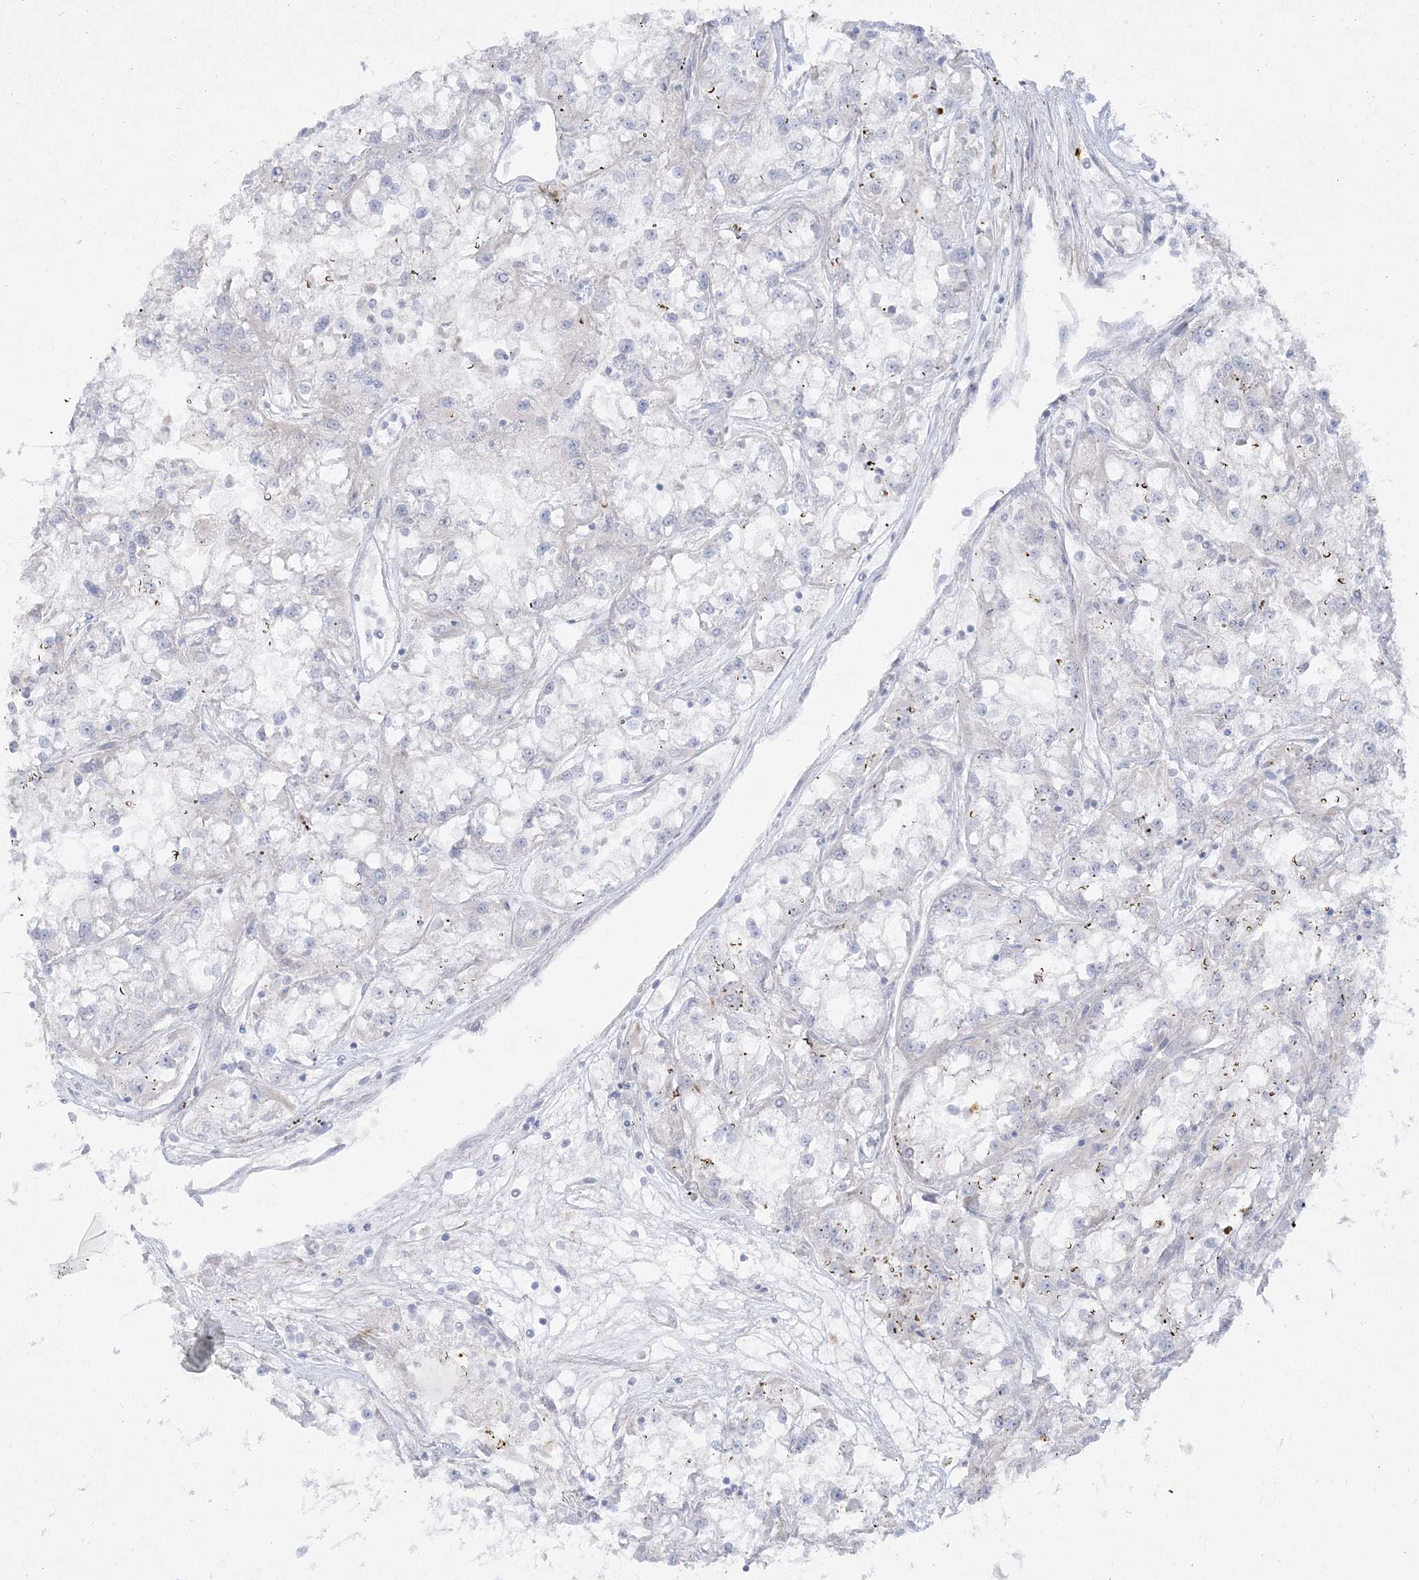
{"staining": {"intensity": "negative", "quantity": "none", "location": "none"}, "tissue": "renal cancer", "cell_type": "Tumor cells", "image_type": "cancer", "snomed": [{"axis": "morphology", "description": "Adenocarcinoma, NOS"}, {"axis": "topography", "description": "Kidney"}], "caption": "This is an immunohistochemistry (IHC) histopathology image of renal adenocarcinoma. There is no staining in tumor cells.", "gene": "GPAT2", "patient": {"sex": "female", "age": 52}}